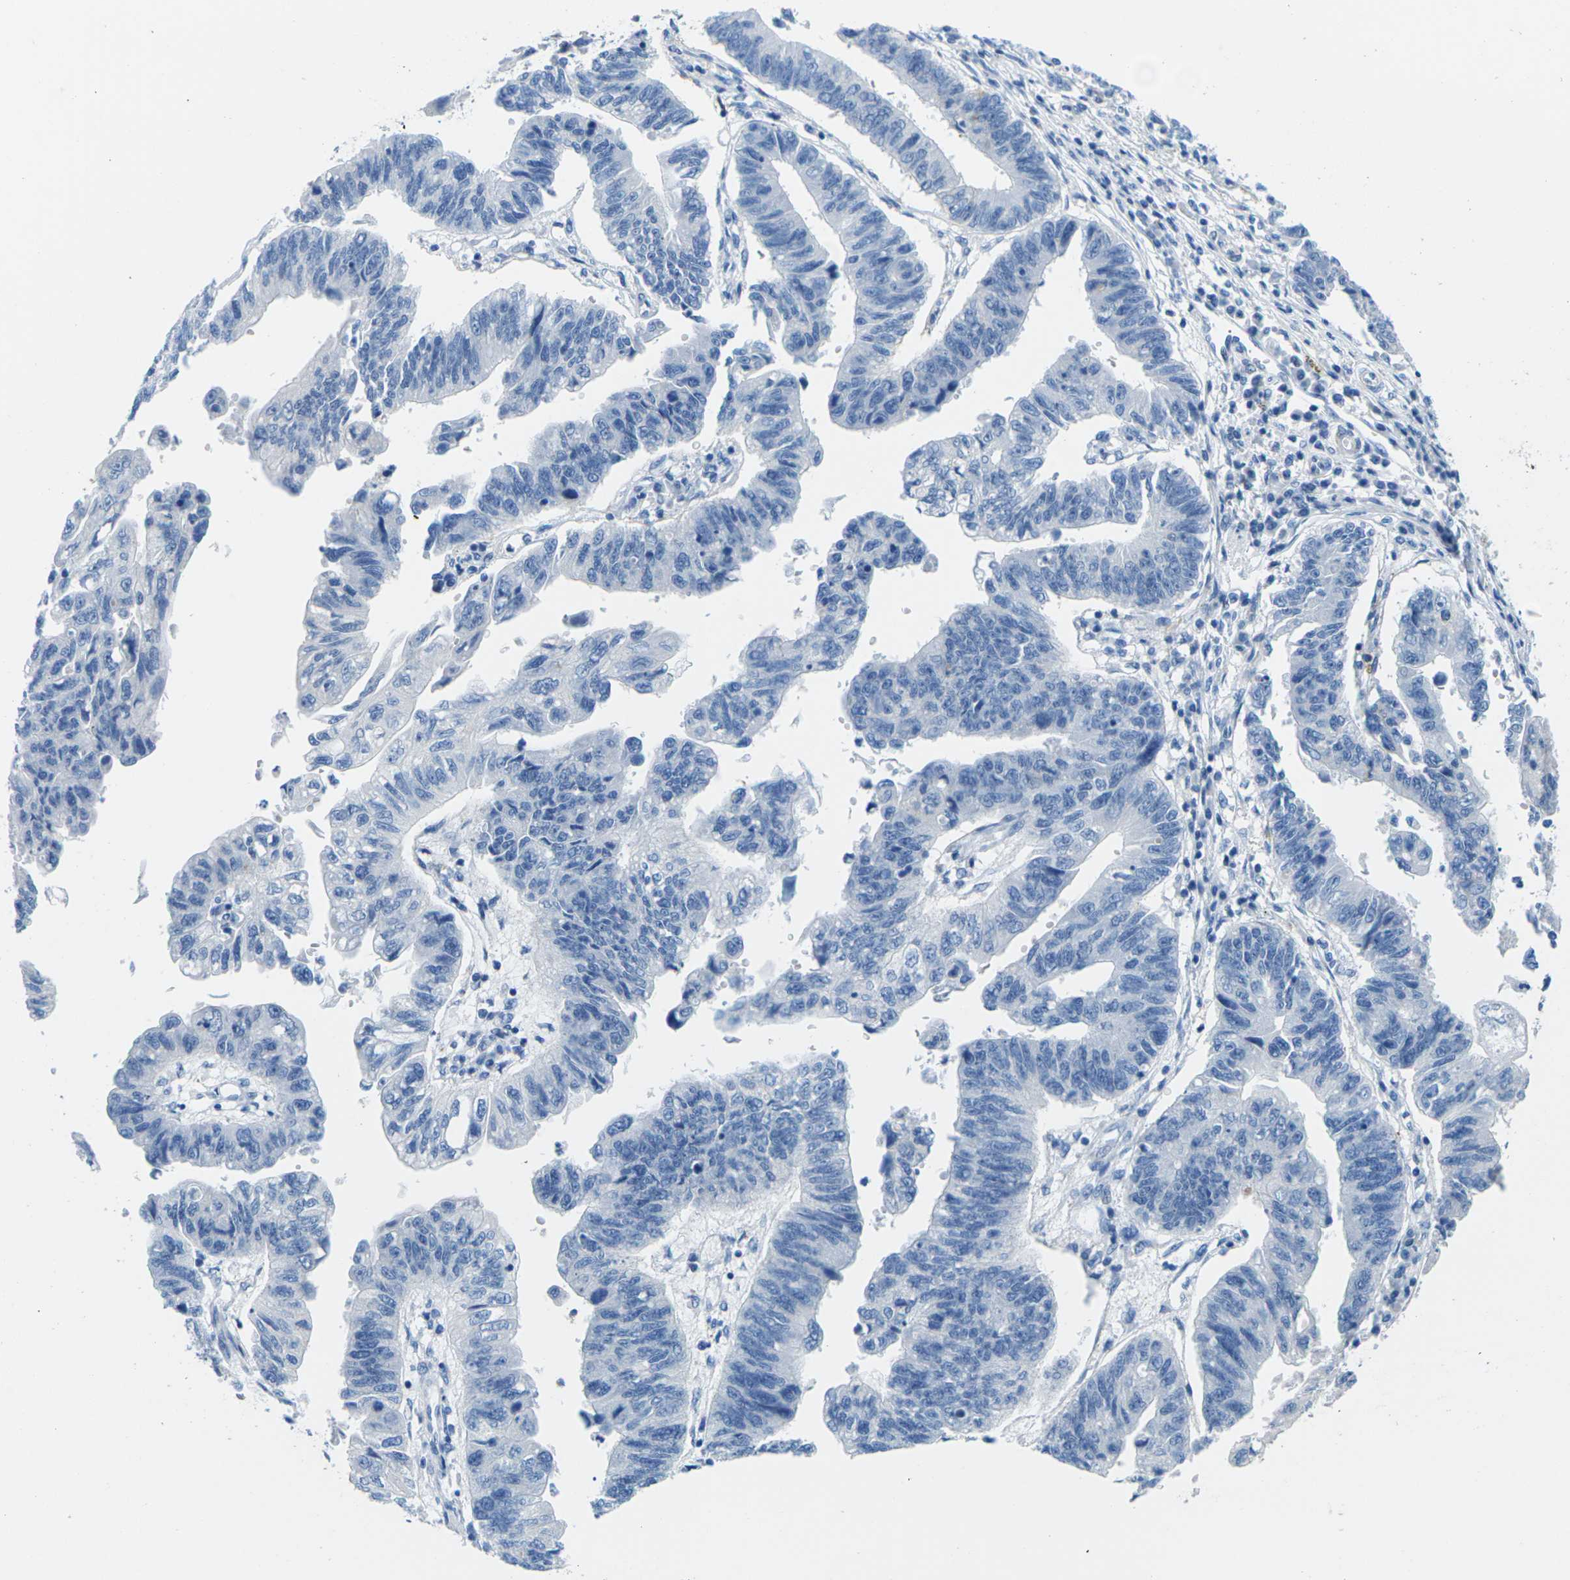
{"staining": {"intensity": "negative", "quantity": "none", "location": "none"}, "tissue": "stomach cancer", "cell_type": "Tumor cells", "image_type": "cancer", "snomed": [{"axis": "morphology", "description": "Adenocarcinoma, NOS"}, {"axis": "topography", "description": "Stomach"}], "caption": "High power microscopy histopathology image of an immunohistochemistry image of stomach cancer (adenocarcinoma), revealing no significant positivity in tumor cells.", "gene": "SYNGR2", "patient": {"sex": "male", "age": 59}}